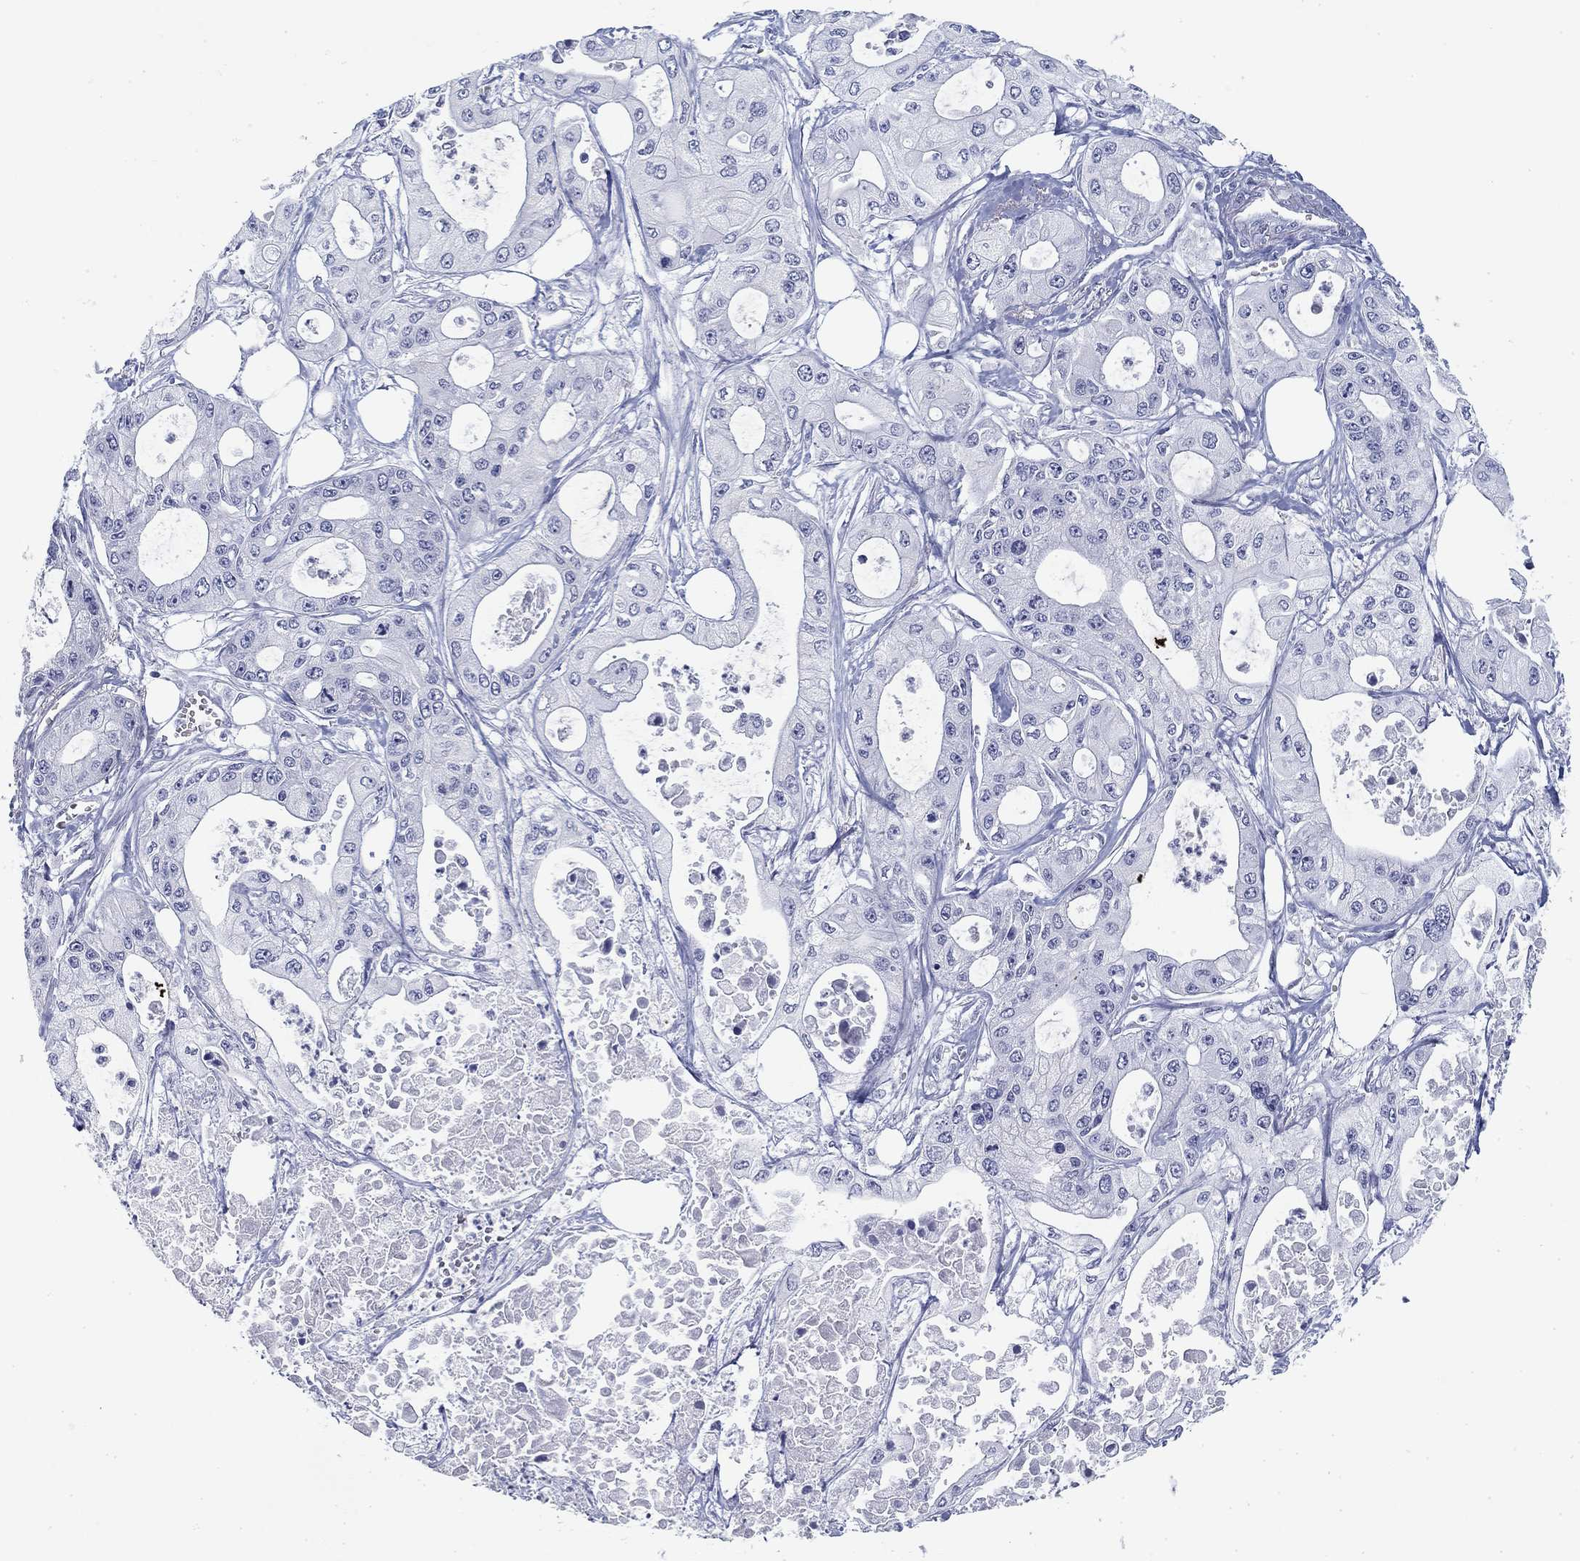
{"staining": {"intensity": "negative", "quantity": "none", "location": "none"}, "tissue": "pancreatic cancer", "cell_type": "Tumor cells", "image_type": "cancer", "snomed": [{"axis": "morphology", "description": "Adenocarcinoma, NOS"}, {"axis": "topography", "description": "Pancreas"}], "caption": "Tumor cells show no significant positivity in pancreatic adenocarcinoma.", "gene": "CD79B", "patient": {"sex": "male", "age": 70}}